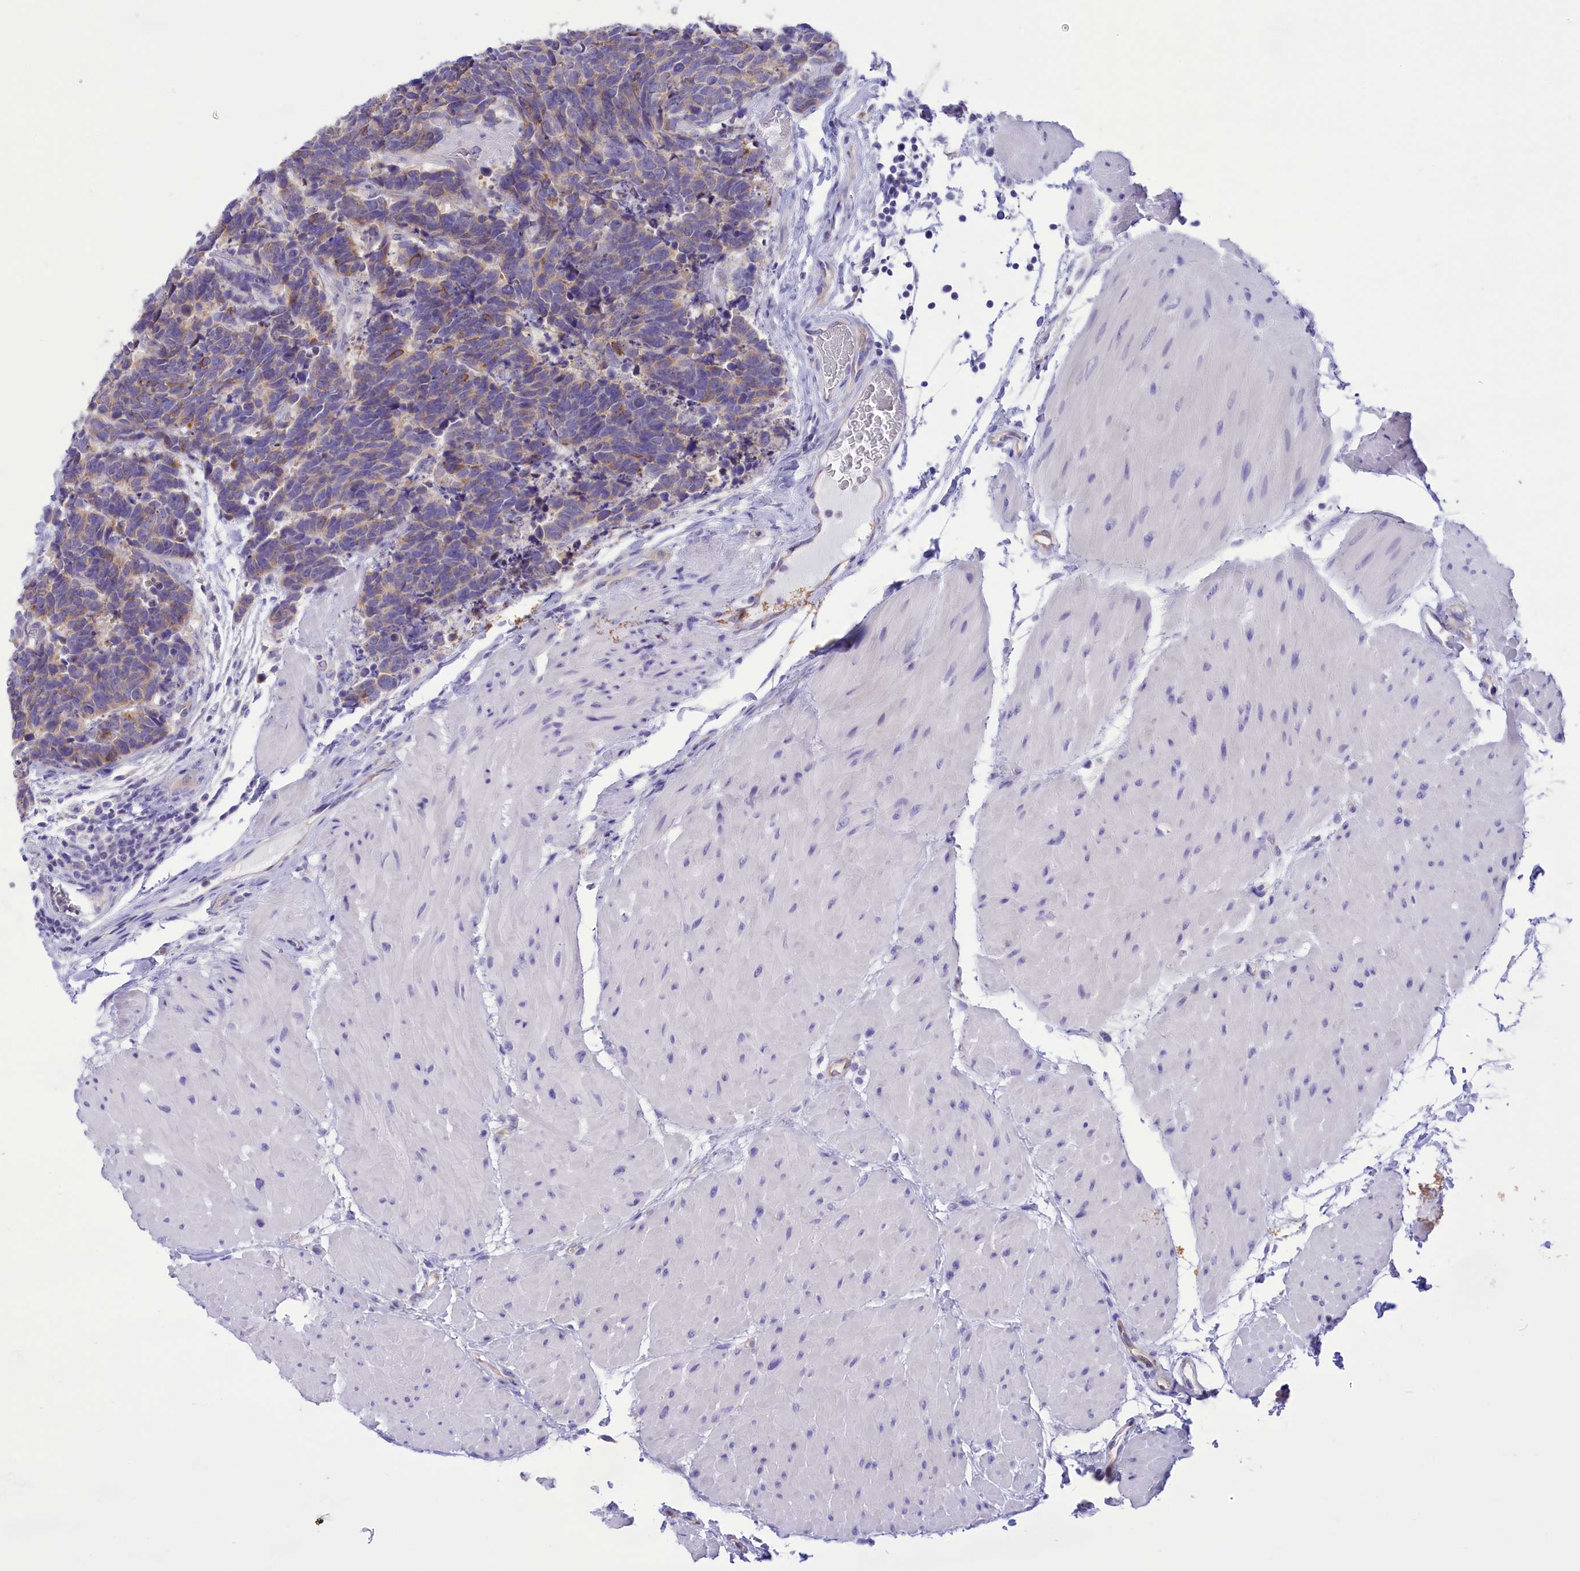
{"staining": {"intensity": "weak", "quantity": "25%-75%", "location": "cytoplasmic/membranous"}, "tissue": "carcinoid", "cell_type": "Tumor cells", "image_type": "cancer", "snomed": [{"axis": "morphology", "description": "Carcinoma, NOS"}, {"axis": "morphology", "description": "Carcinoid, malignant, NOS"}, {"axis": "topography", "description": "Urinary bladder"}], "caption": "The immunohistochemical stain highlights weak cytoplasmic/membranous staining in tumor cells of carcinoid tissue.", "gene": "DCAF16", "patient": {"sex": "male", "age": 57}}